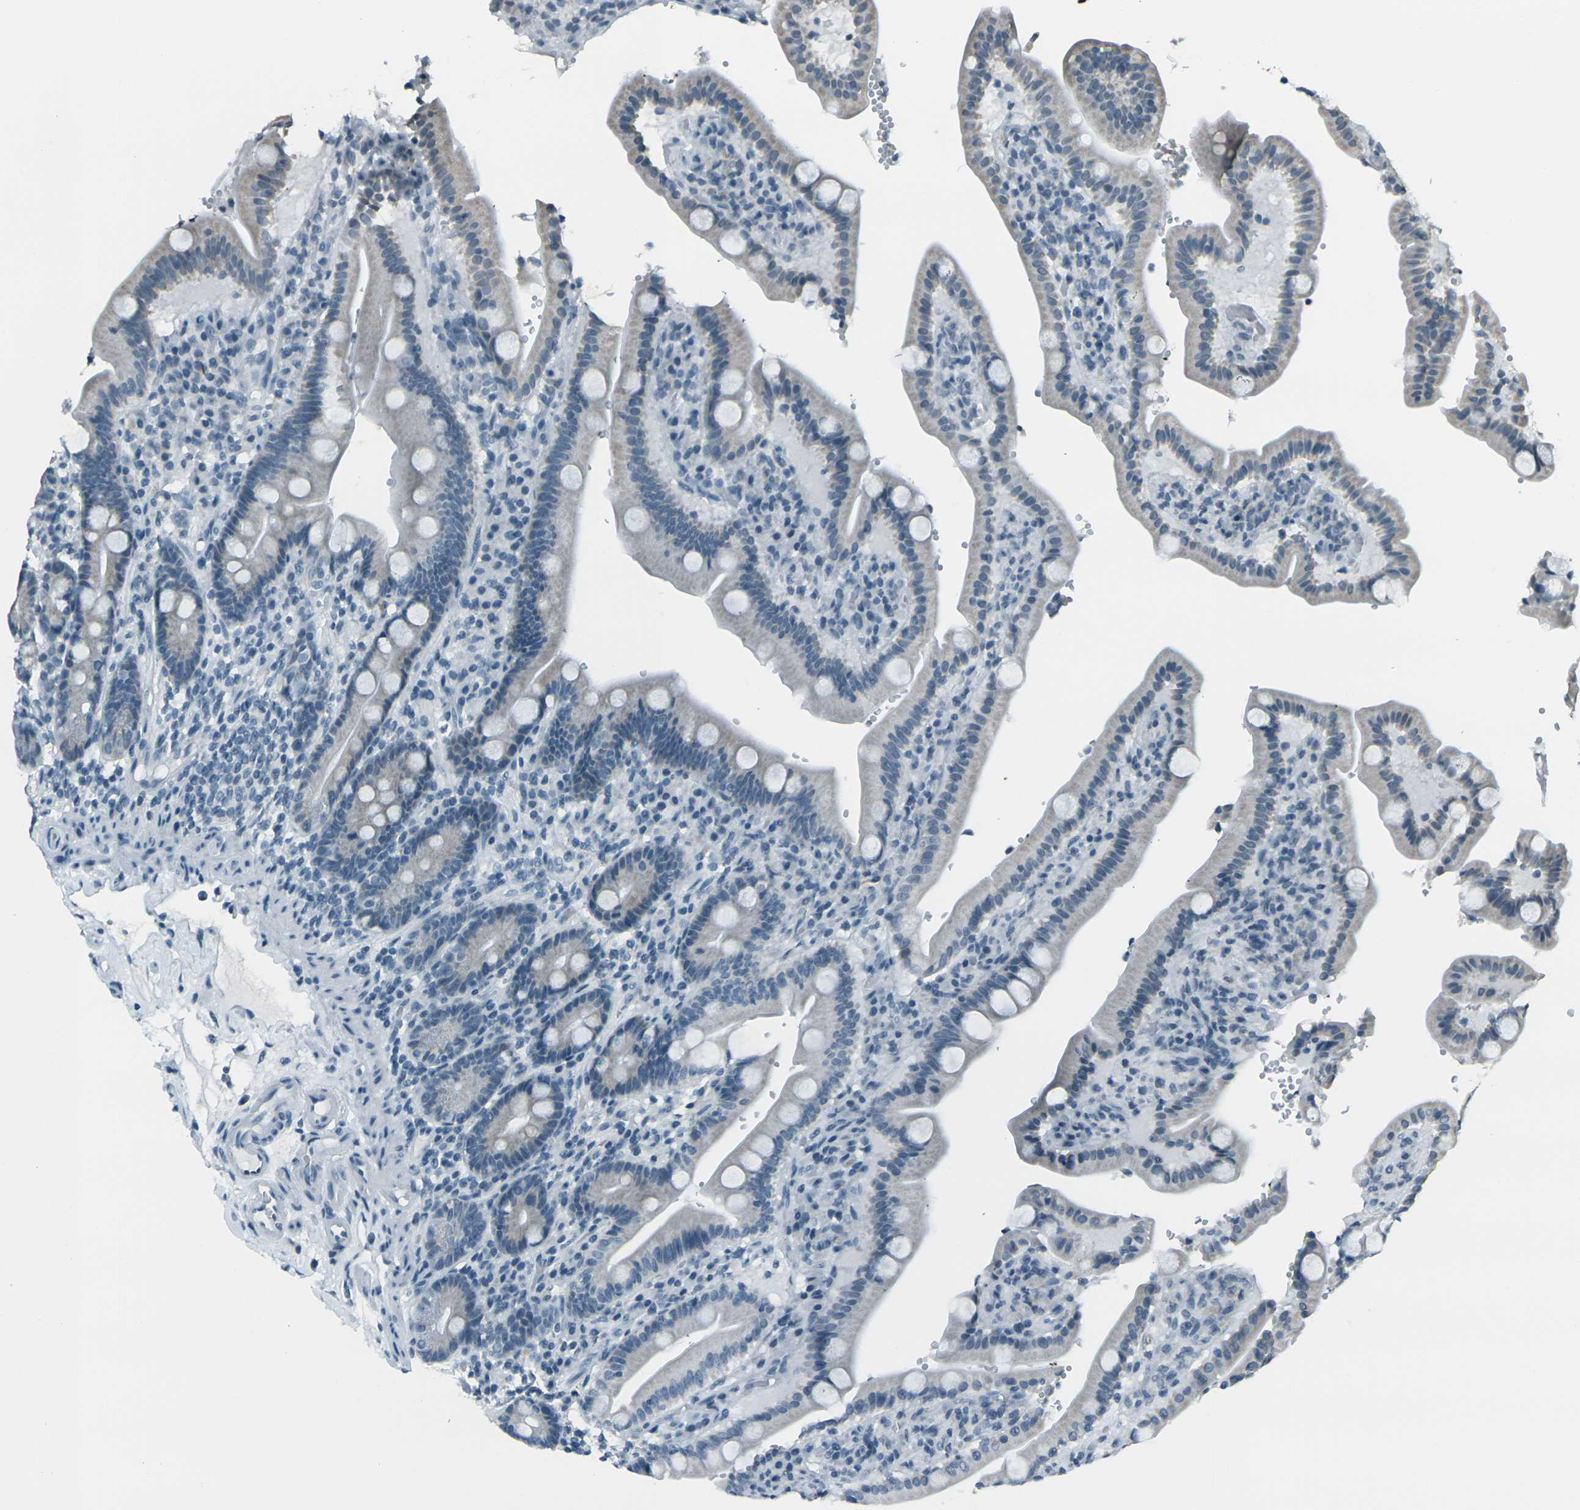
{"staining": {"intensity": "weak", "quantity": "<25%", "location": "cytoplasmic/membranous"}, "tissue": "duodenum", "cell_type": "Glandular cells", "image_type": "normal", "snomed": [{"axis": "morphology", "description": "Normal tissue, NOS"}, {"axis": "topography", "description": "Small intestine, NOS"}], "caption": "Immunohistochemistry micrograph of unremarkable duodenum stained for a protein (brown), which shows no positivity in glandular cells.", "gene": "H2BC1", "patient": {"sex": "female", "age": 71}}